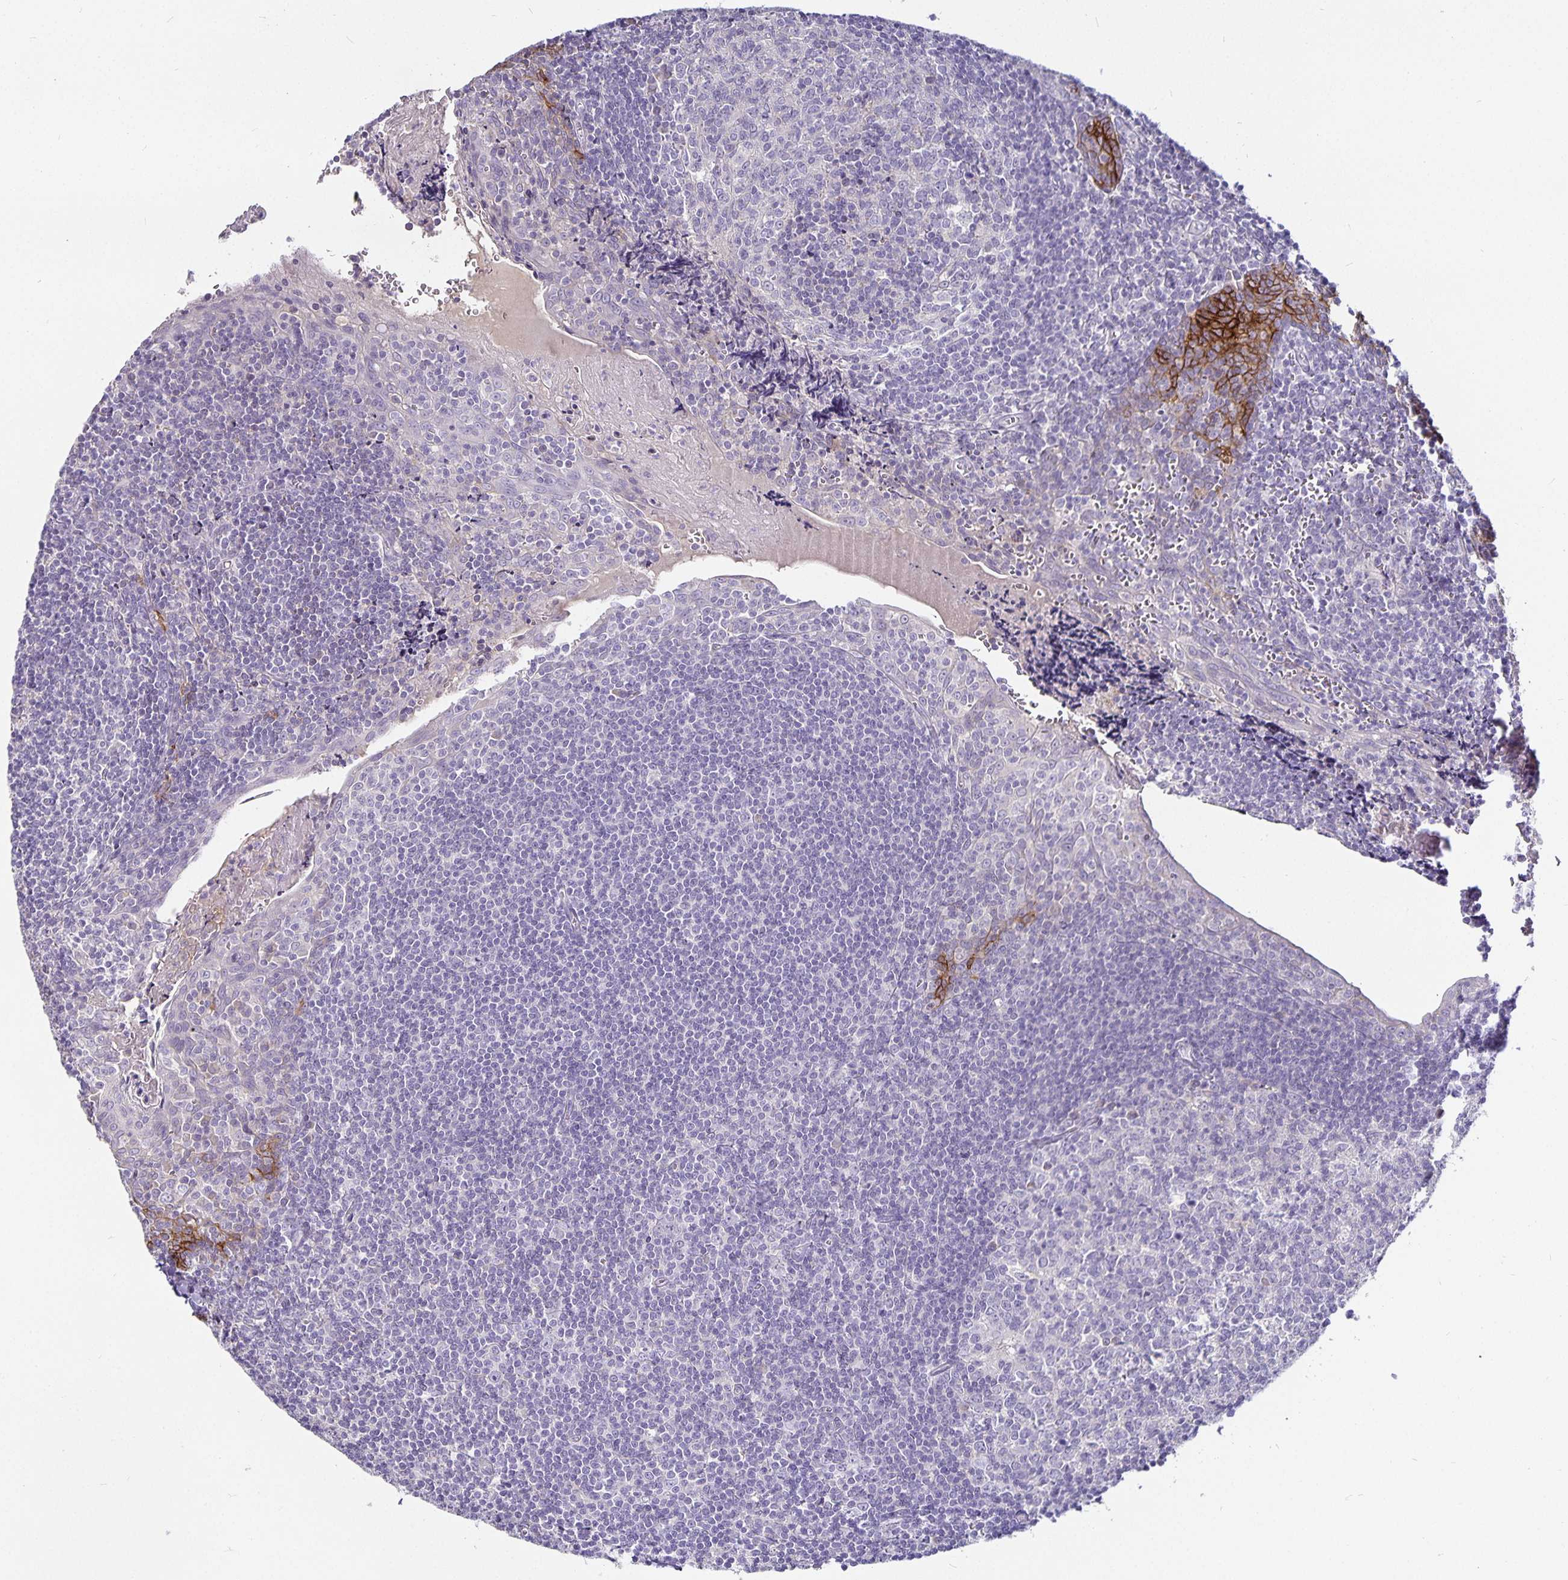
{"staining": {"intensity": "negative", "quantity": "none", "location": "none"}, "tissue": "tonsil", "cell_type": "Germinal center cells", "image_type": "normal", "snomed": [{"axis": "morphology", "description": "Normal tissue, NOS"}, {"axis": "morphology", "description": "Inflammation, NOS"}, {"axis": "topography", "description": "Tonsil"}], "caption": "Immunohistochemistry (IHC) photomicrograph of normal tonsil: tonsil stained with DAB (3,3'-diaminobenzidine) displays no significant protein expression in germinal center cells.", "gene": "CA12", "patient": {"sex": "female", "age": 31}}